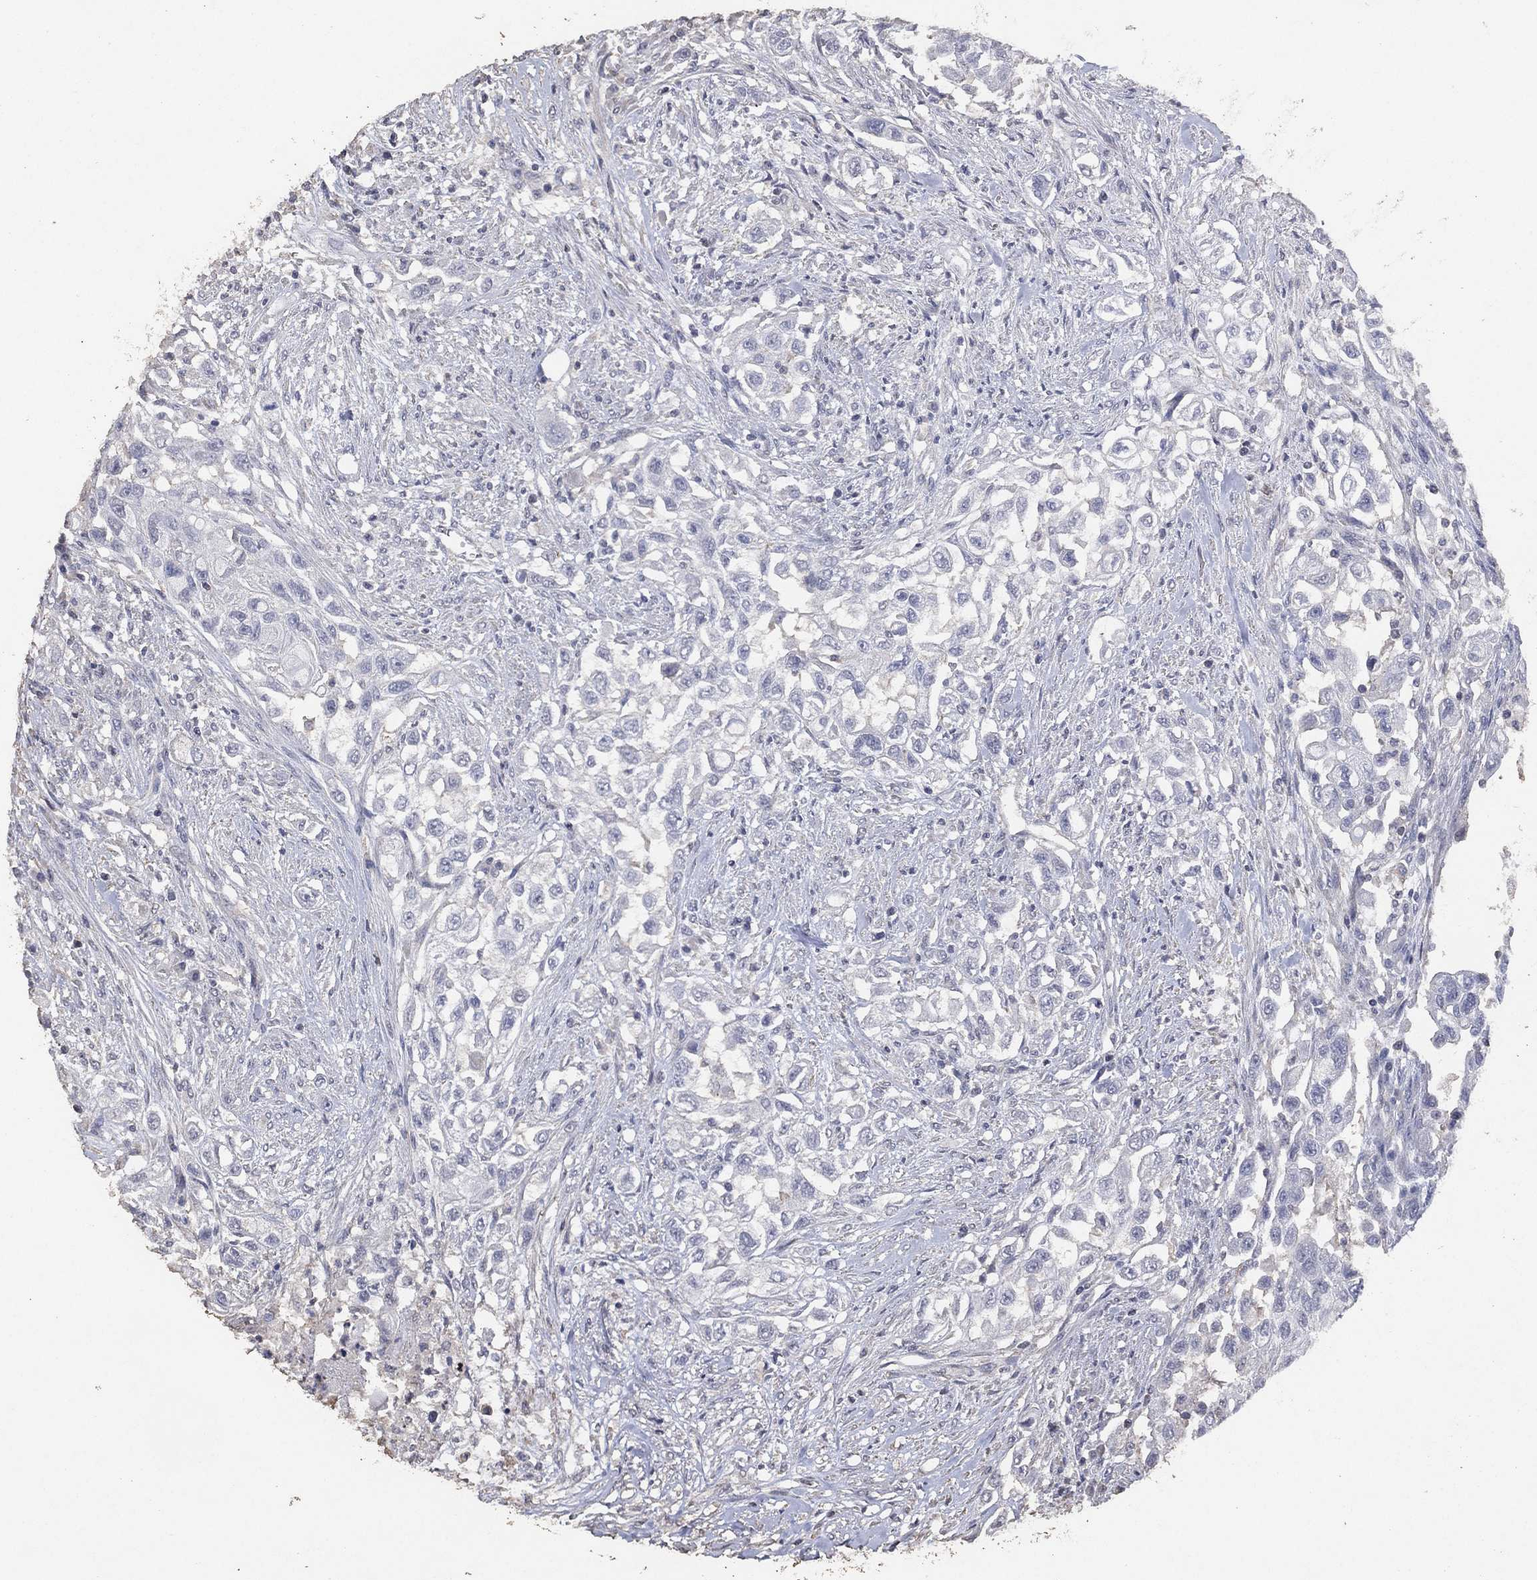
{"staining": {"intensity": "negative", "quantity": "none", "location": "none"}, "tissue": "urothelial cancer", "cell_type": "Tumor cells", "image_type": "cancer", "snomed": [{"axis": "morphology", "description": "Urothelial carcinoma, High grade"}, {"axis": "topography", "description": "Urinary bladder"}], "caption": "Urothelial carcinoma (high-grade) stained for a protein using immunohistochemistry displays no expression tumor cells.", "gene": "ADPRHL1", "patient": {"sex": "female", "age": 56}}